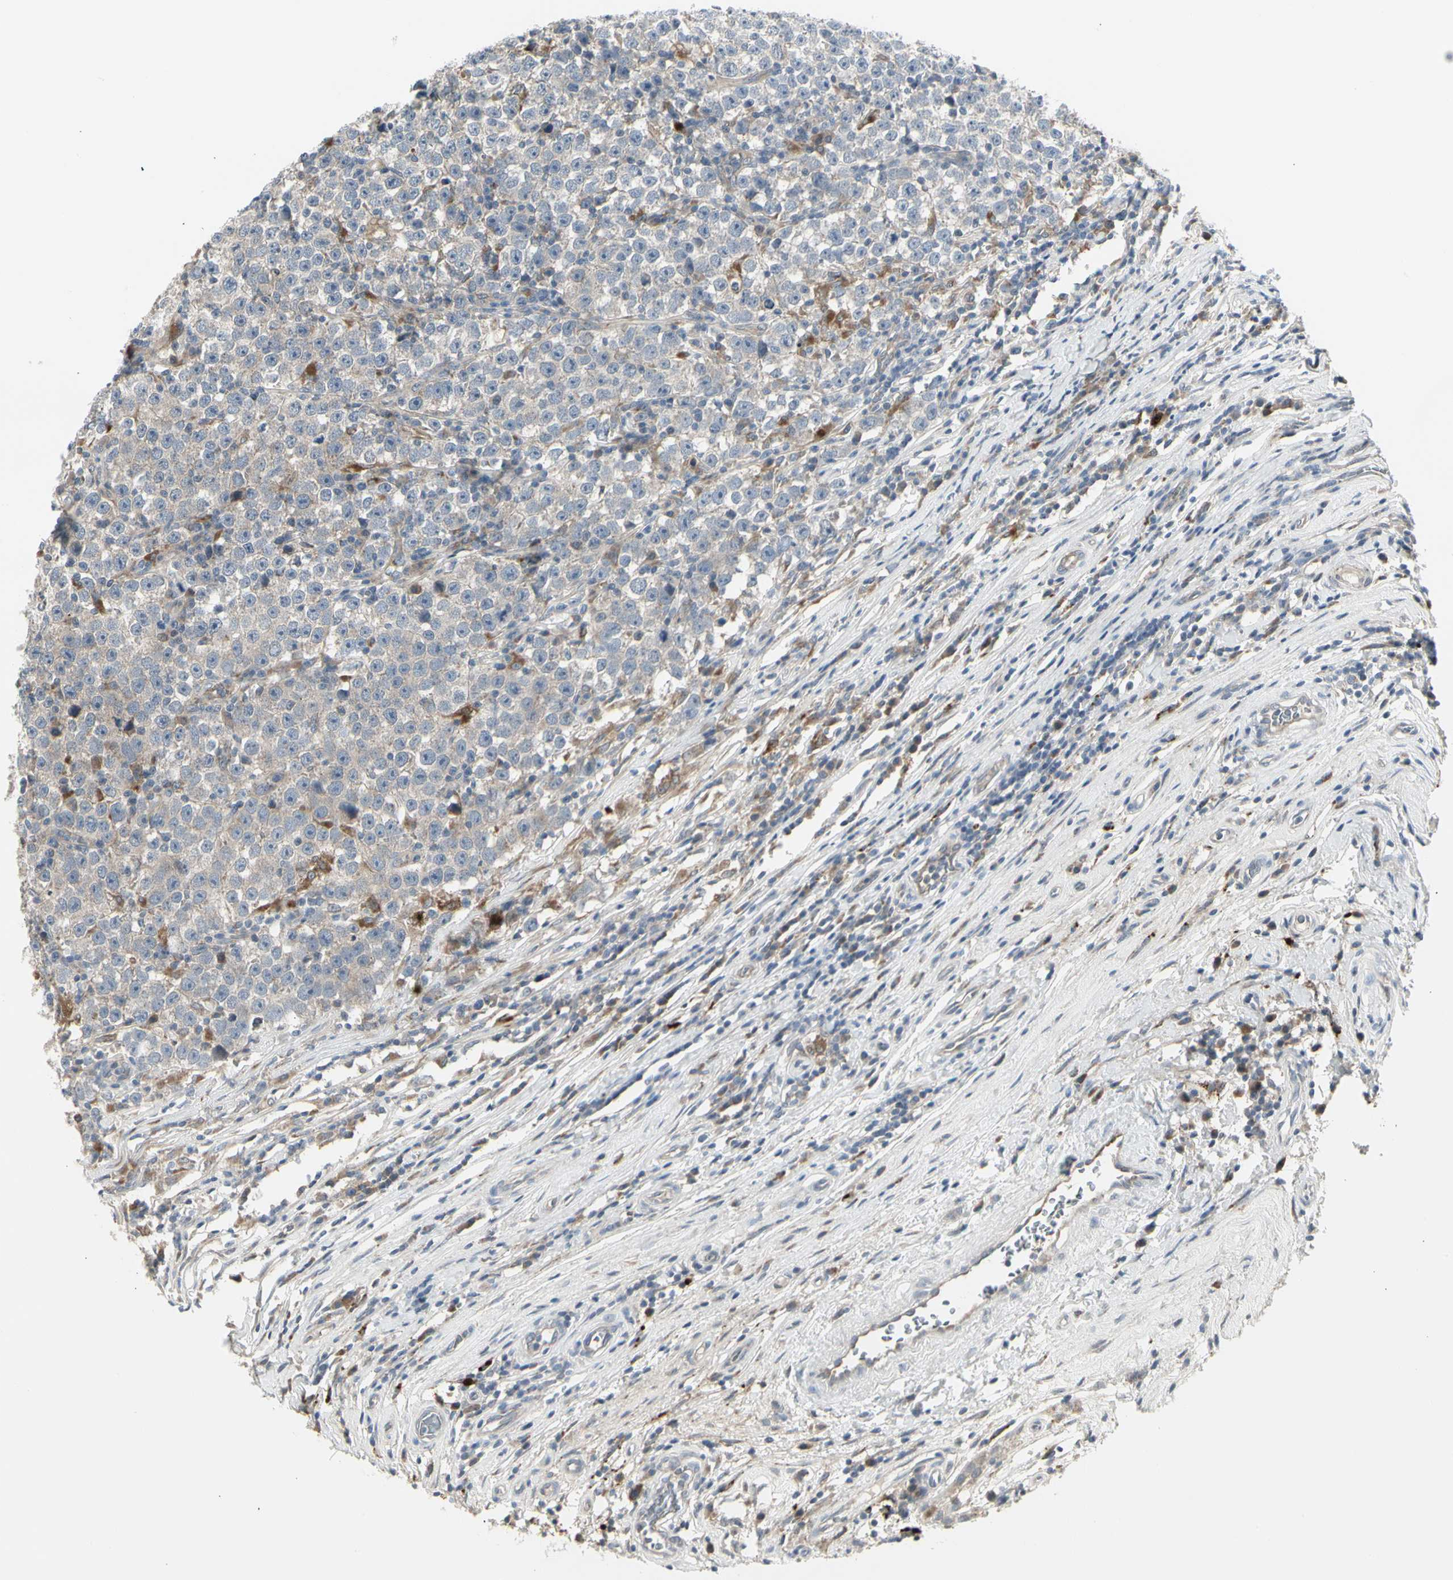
{"staining": {"intensity": "negative", "quantity": "none", "location": "none"}, "tissue": "testis cancer", "cell_type": "Tumor cells", "image_type": "cancer", "snomed": [{"axis": "morphology", "description": "Seminoma, NOS"}, {"axis": "topography", "description": "Testis"}], "caption": "High magnification brightfield microscopy of testis cancer (seminoma) stained with DAB (3,3'-diaminobenzidine) (brown) and counterstained with hematoxylin (blue): tumor cells show no significant positivity. (DAB (3,3'-diaminobenzidine) immunohistochemistry (IHC) visualized using brightfield microscopy, high magnification).", "gene": "GRN", "patient": {"sex": "male", "age": 43}}